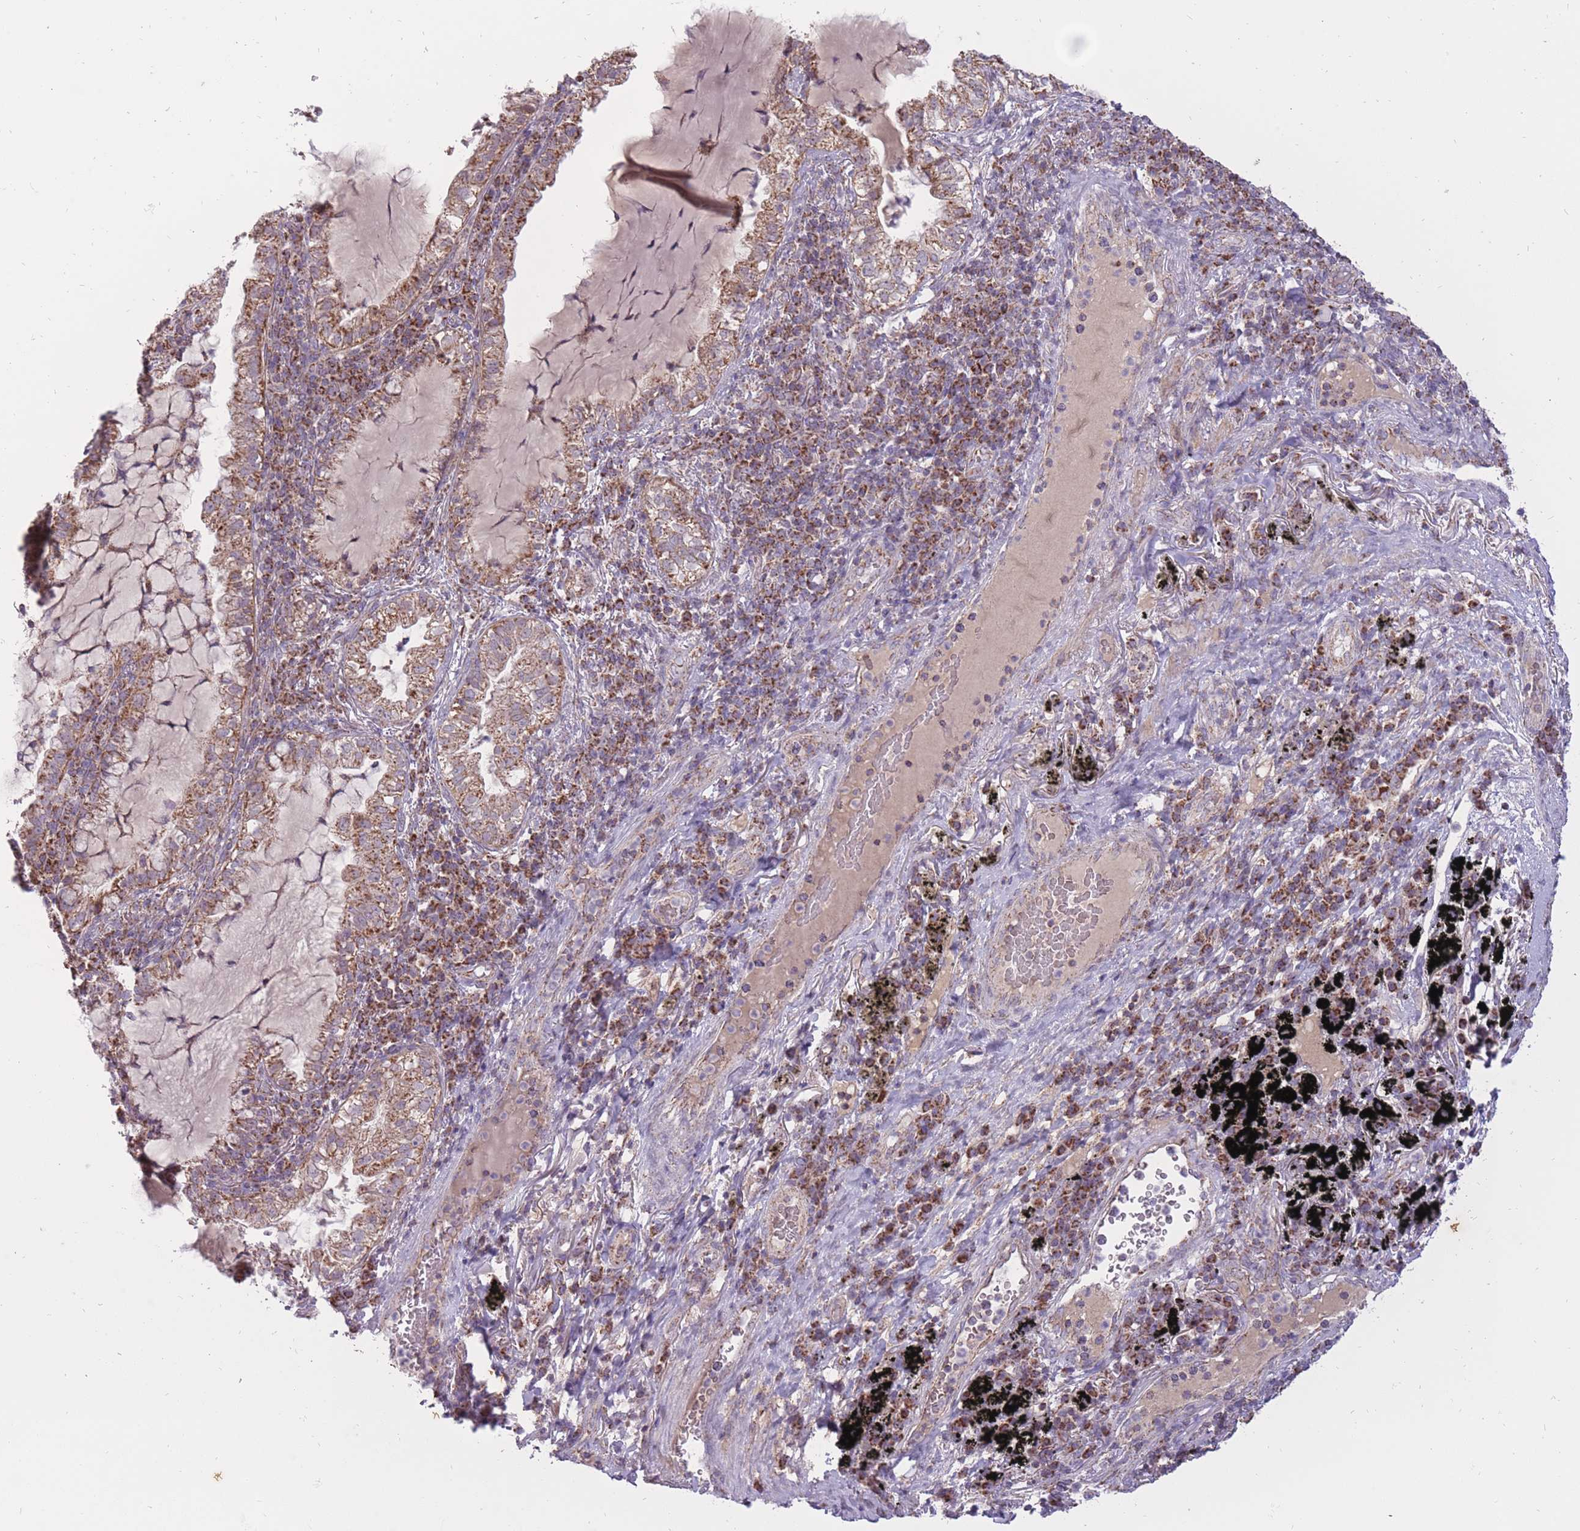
{"staining": {"intensity": "moderate", "quantity": ">75%", "location": "cytoplasmic/membranous"}, "tissue": "lung cancer", "cell_type": "Tumor cells", "image_type": "cancer", "snomed": [{"axis": "morphology", "description": "Adenocarcinoma, NOS"}, {"axis": "topography", "description": "Lung"}], "caption": "Approximately >75% of tumor cells in lung cancer display moderate cytoplasmic/membranous protein expression as visualized by brown immunohistochemical staining.", "gene": "LIN7C", "patient": {"sex": "female", "age": 73}}